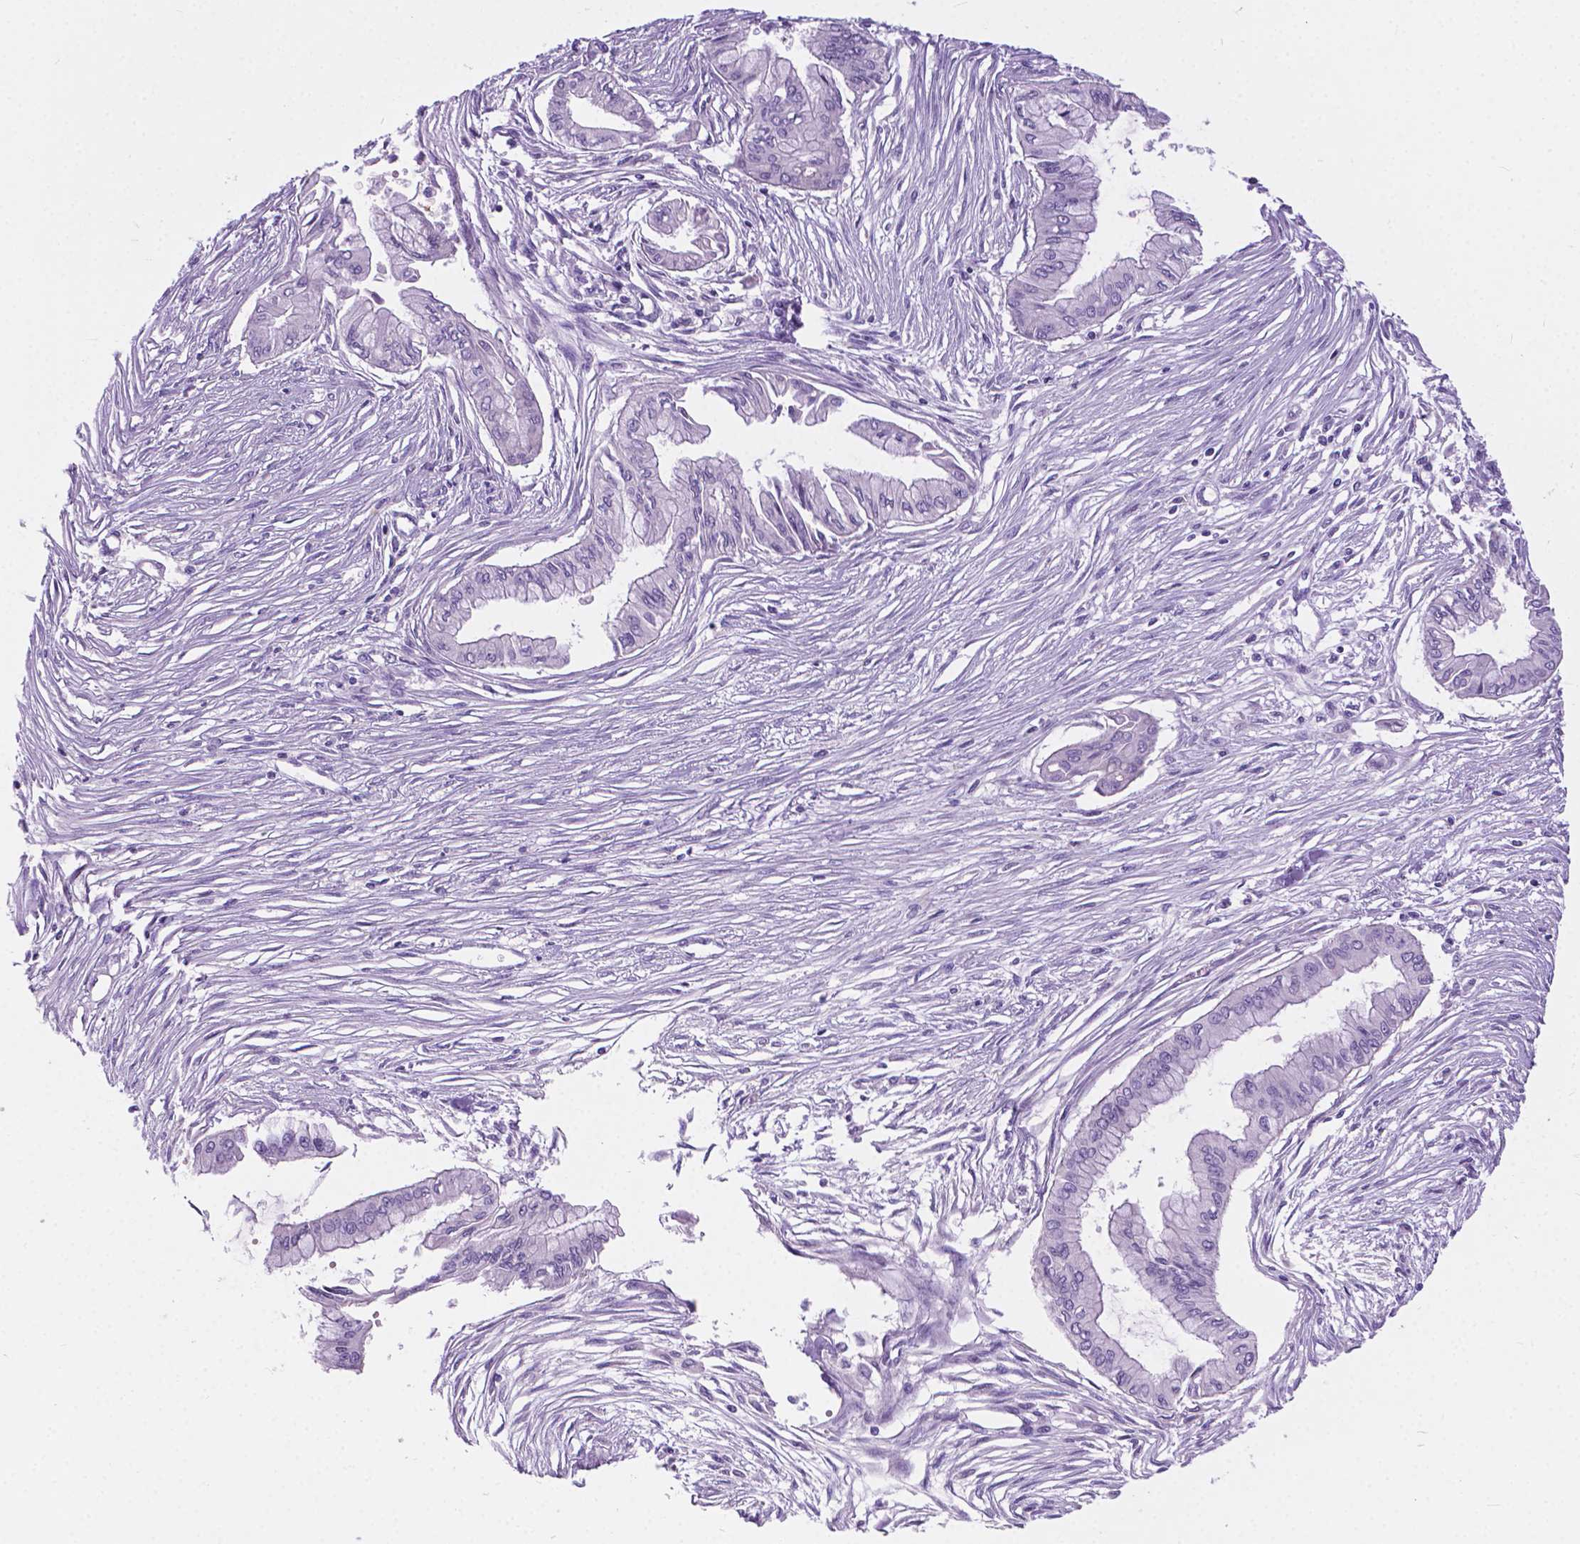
{"staining": {"intensity": "negative", "quantity": "none", "location": "none"}, "tissue": "pancreatic cancer", "cell_type": "Tumor cells", "image_type": "cancer", "snomed": [{"axis": "morphology", "description": "Adenocarcinoma, NOS"}, {"axis": "topography", "description": "Pancreas"}], "caption": "This is a histopathology image of immunohistochemistry staining of adenocarcinoma (pancreatic), which shows no expression in tumor cells.", "gene": "ARMS2", "patient": {"sex": "female", "age": 68}}